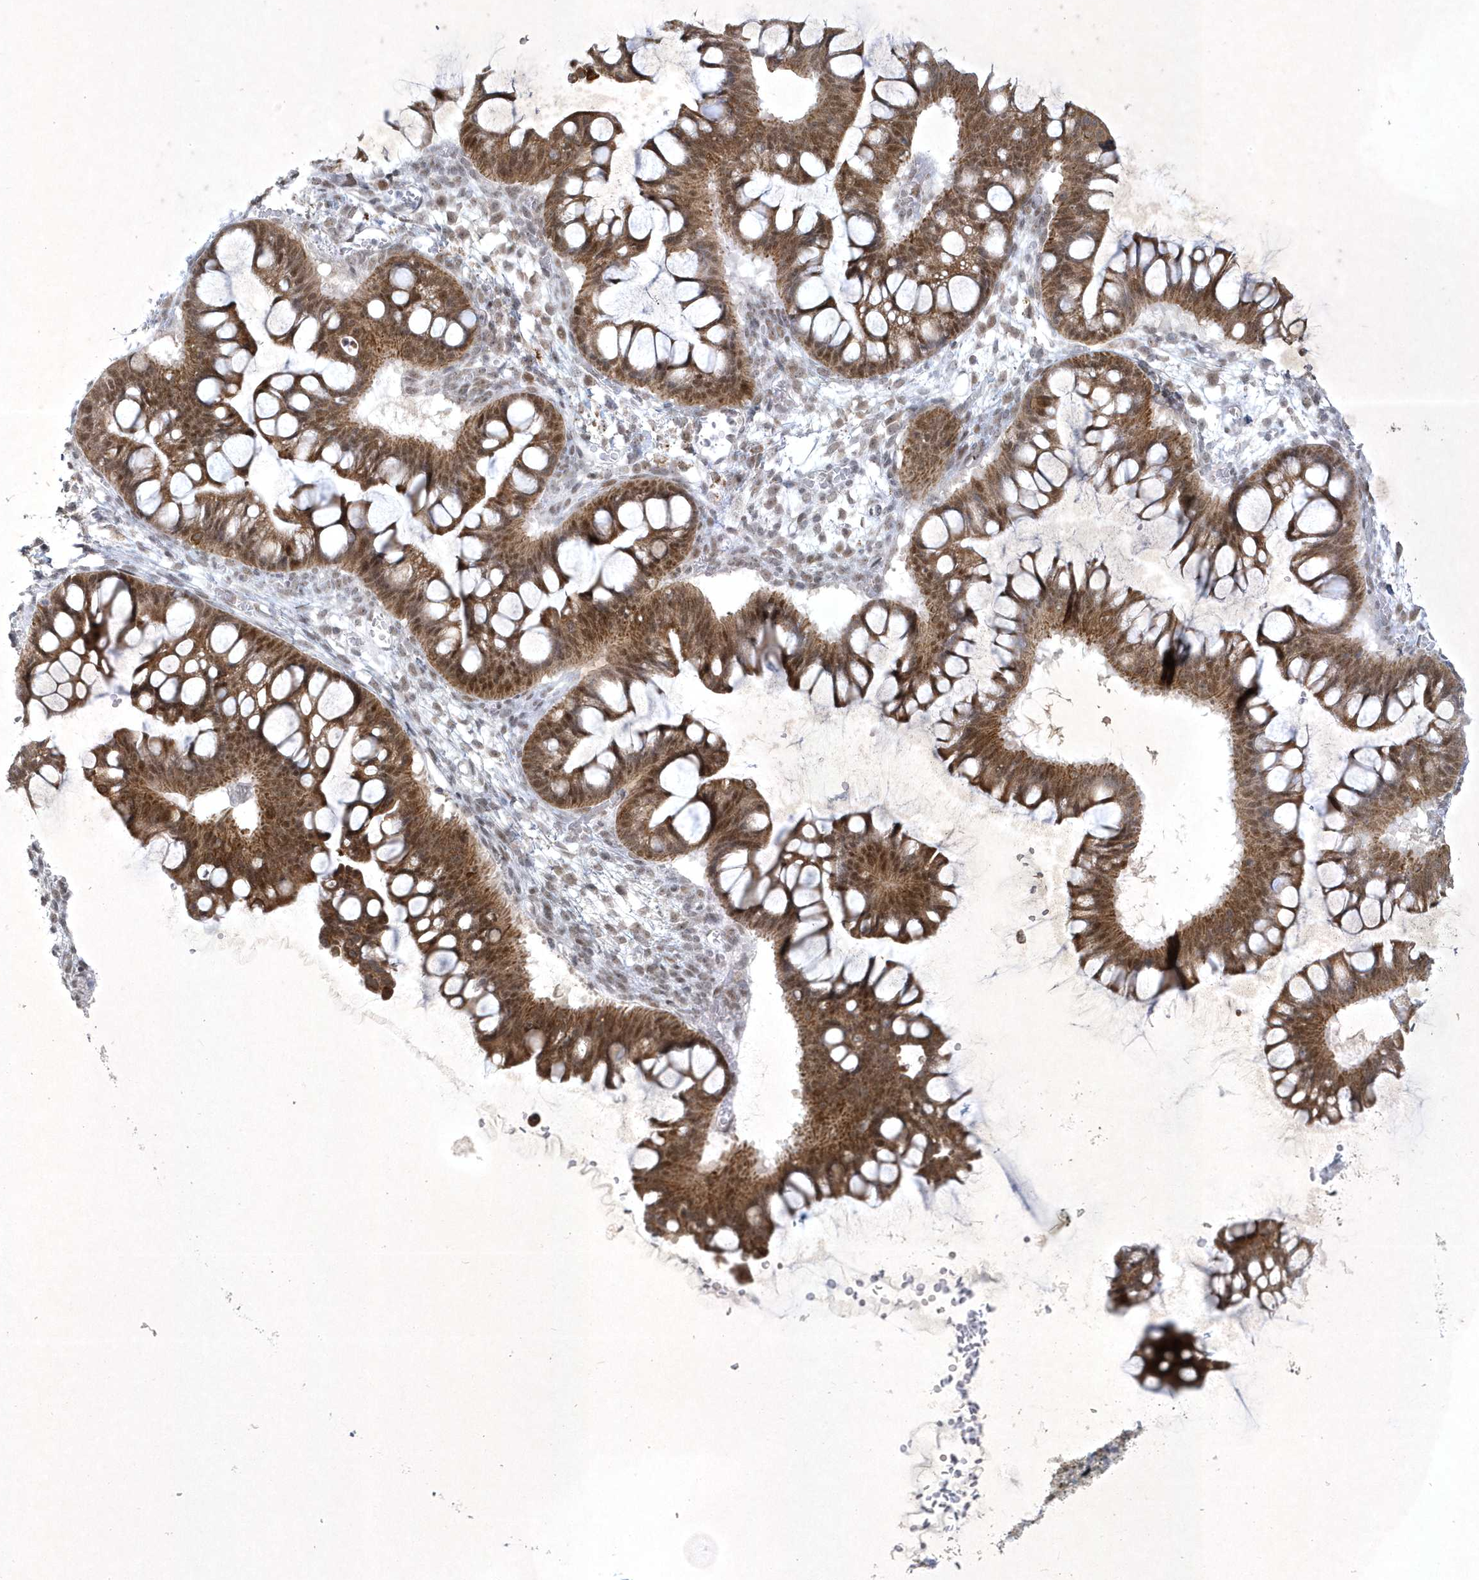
{"staining": {"intensity": "moderate", "quantity": ">75%", "location": "cytoplasmic/membranous,nuclear"}, "tissue": "ovarian cancer", "cell_type": "Tumor cells", "image_type": "cancer", "snomed": [{"axis": "morphology", "description": "Cystadenocarcinoma, mucinous, NOS"}, {"axis": "topography", "description": "Ovary"}], "caption": "Mucinous cystadenocarcinoma (ovarian) stained with a protein marker demonstrates moderate staining in tumor cells.", "gene": "ZBTB9", "patient": {"sex": "female", "age": 73}}